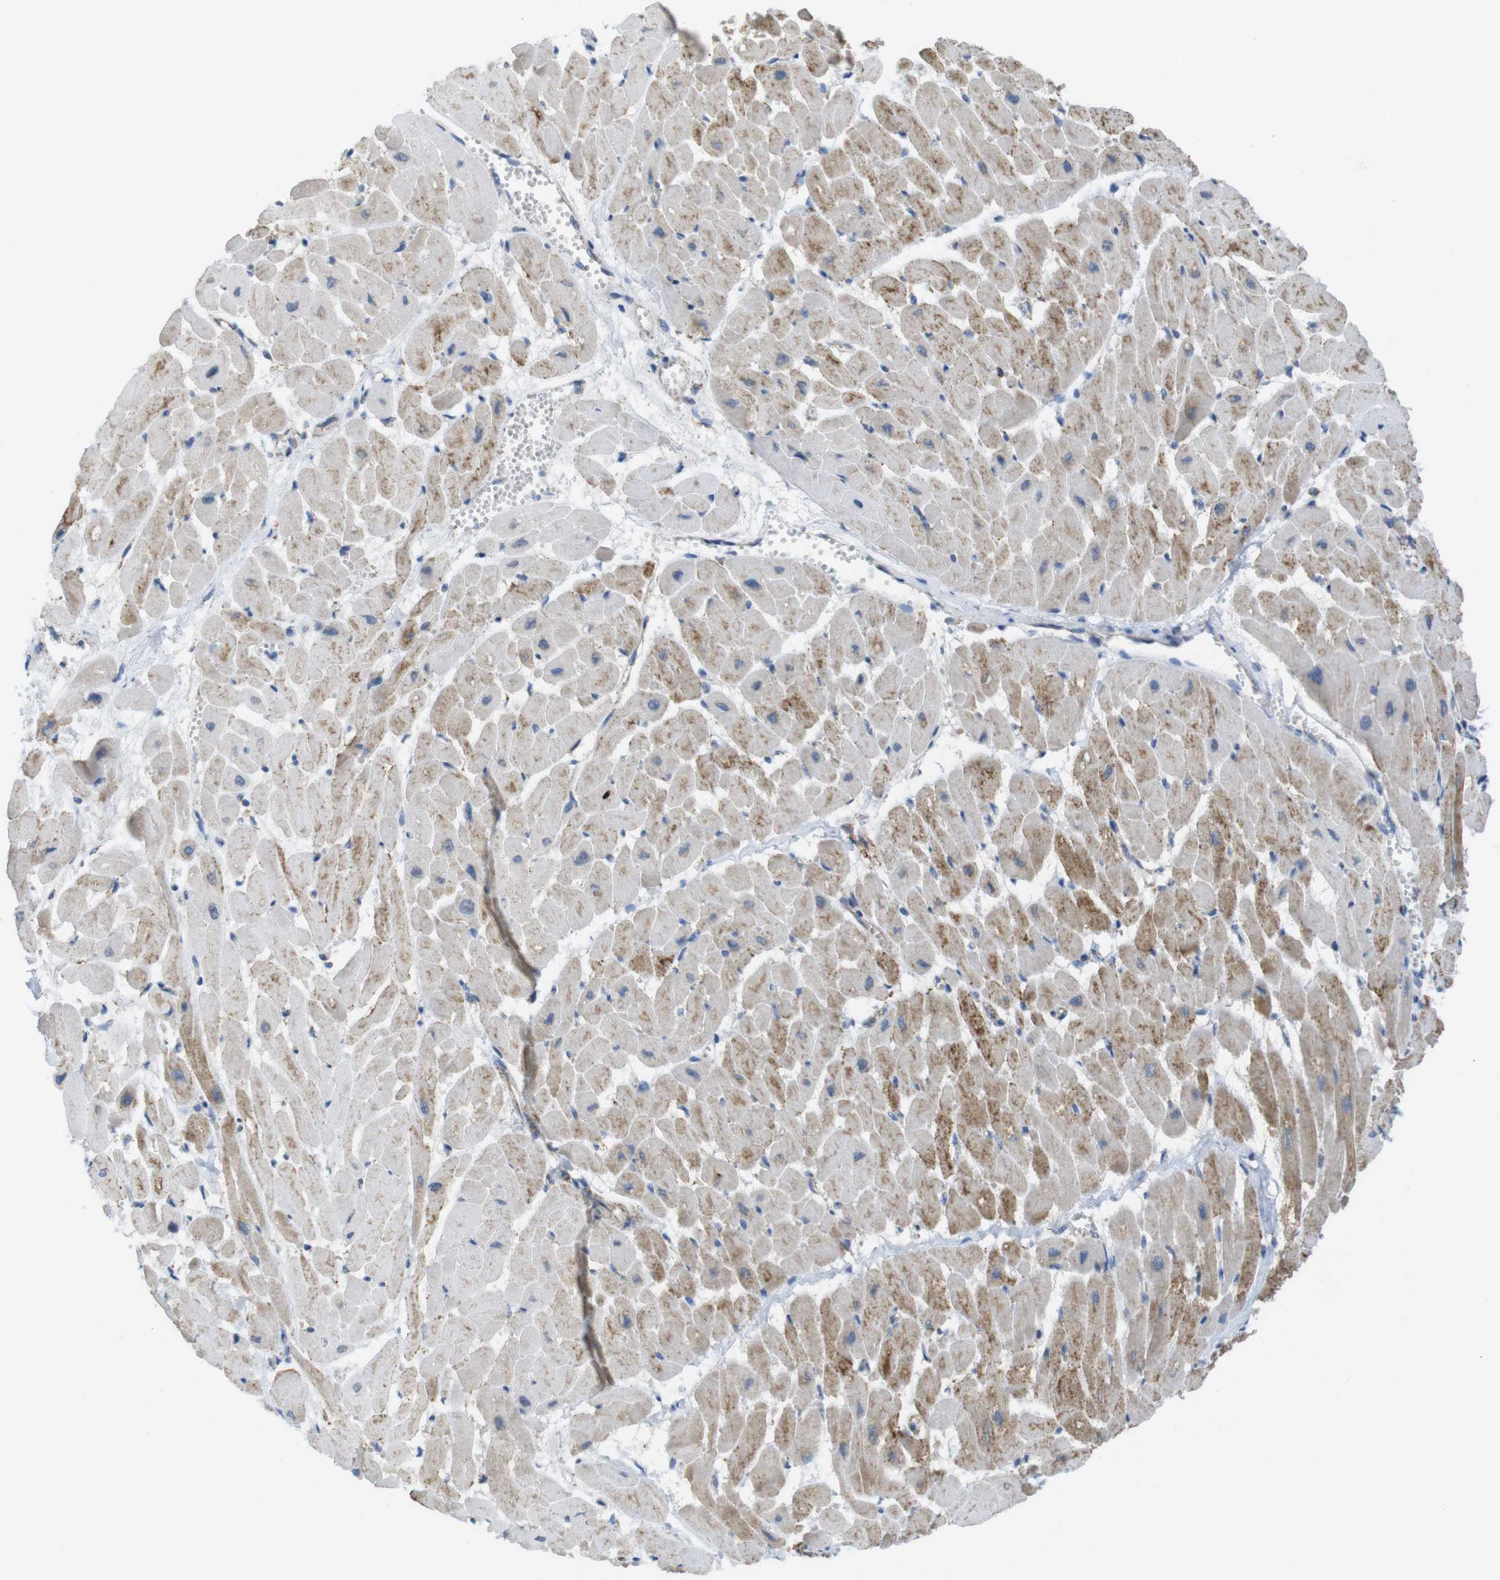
{"staining": {"intensity": "moderate", "quantity": "25%-75%", "location": "cytoplasmic/membranous"}, "tissue": "heart muscle", "cell_type": "Cardiomyocytes", "image_type": "normal", "snomed": [{"axis": "morphology", "description": "Normal tissue, NOS"}, {"axis": "topography", "description": "Heart"}], "caption": "A high-resolution image shows immunohistochemistry (IHC) staining of benign heart muscle, which demonstrates moderate cytoplasmic/membranous positivity in about 25%-75% of cardiomyocytes. The staining was performed using DAB to visualize the protein expression in brown, while the nuclei were stained in blue with hematoxylin (Magnification: 20x).", "gene": "GRIK1", "patient": {"sex": "male", "age": 45}}